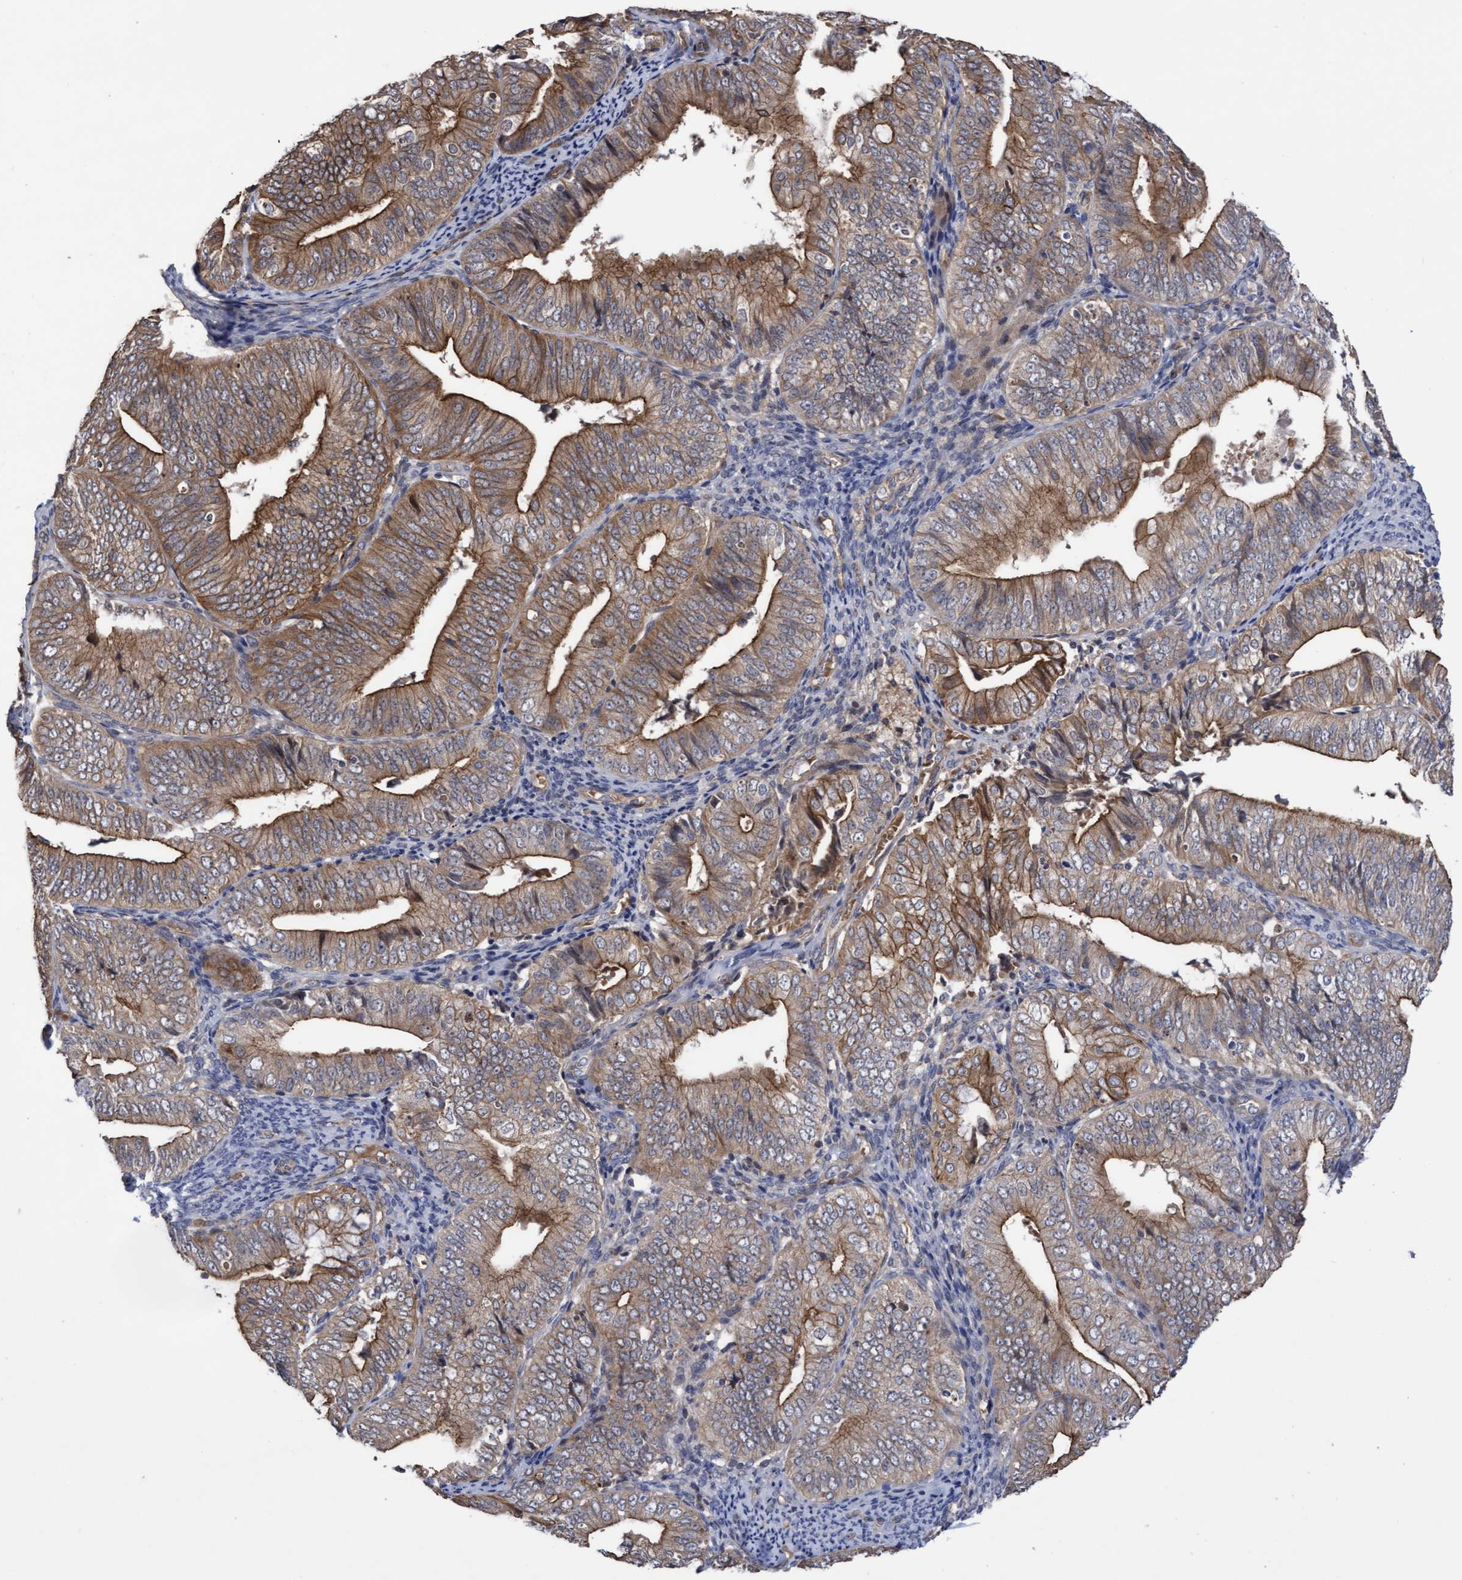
{"staining": {"intensity": "moderate", "quantity": ">75%", "location": "cytoplasmic/membranous"}, "tissue": "endometrial cancer", "cell_type": "Tumor cells", "image_type": "cancer", "snomed": [{"axis": "morphology", "description": "Adenocarcinoma, NOS"}, {"axis": "topography", "description": "Endometrium"}], "caption": "Human endometrial adenocarcinoma stained with a brown dye reveals moderate cytoplasmic/membranous positive staining in about >75% of tumor cells.", "gene": "COBL", "patient": {"sex": "female", "age": 63}}